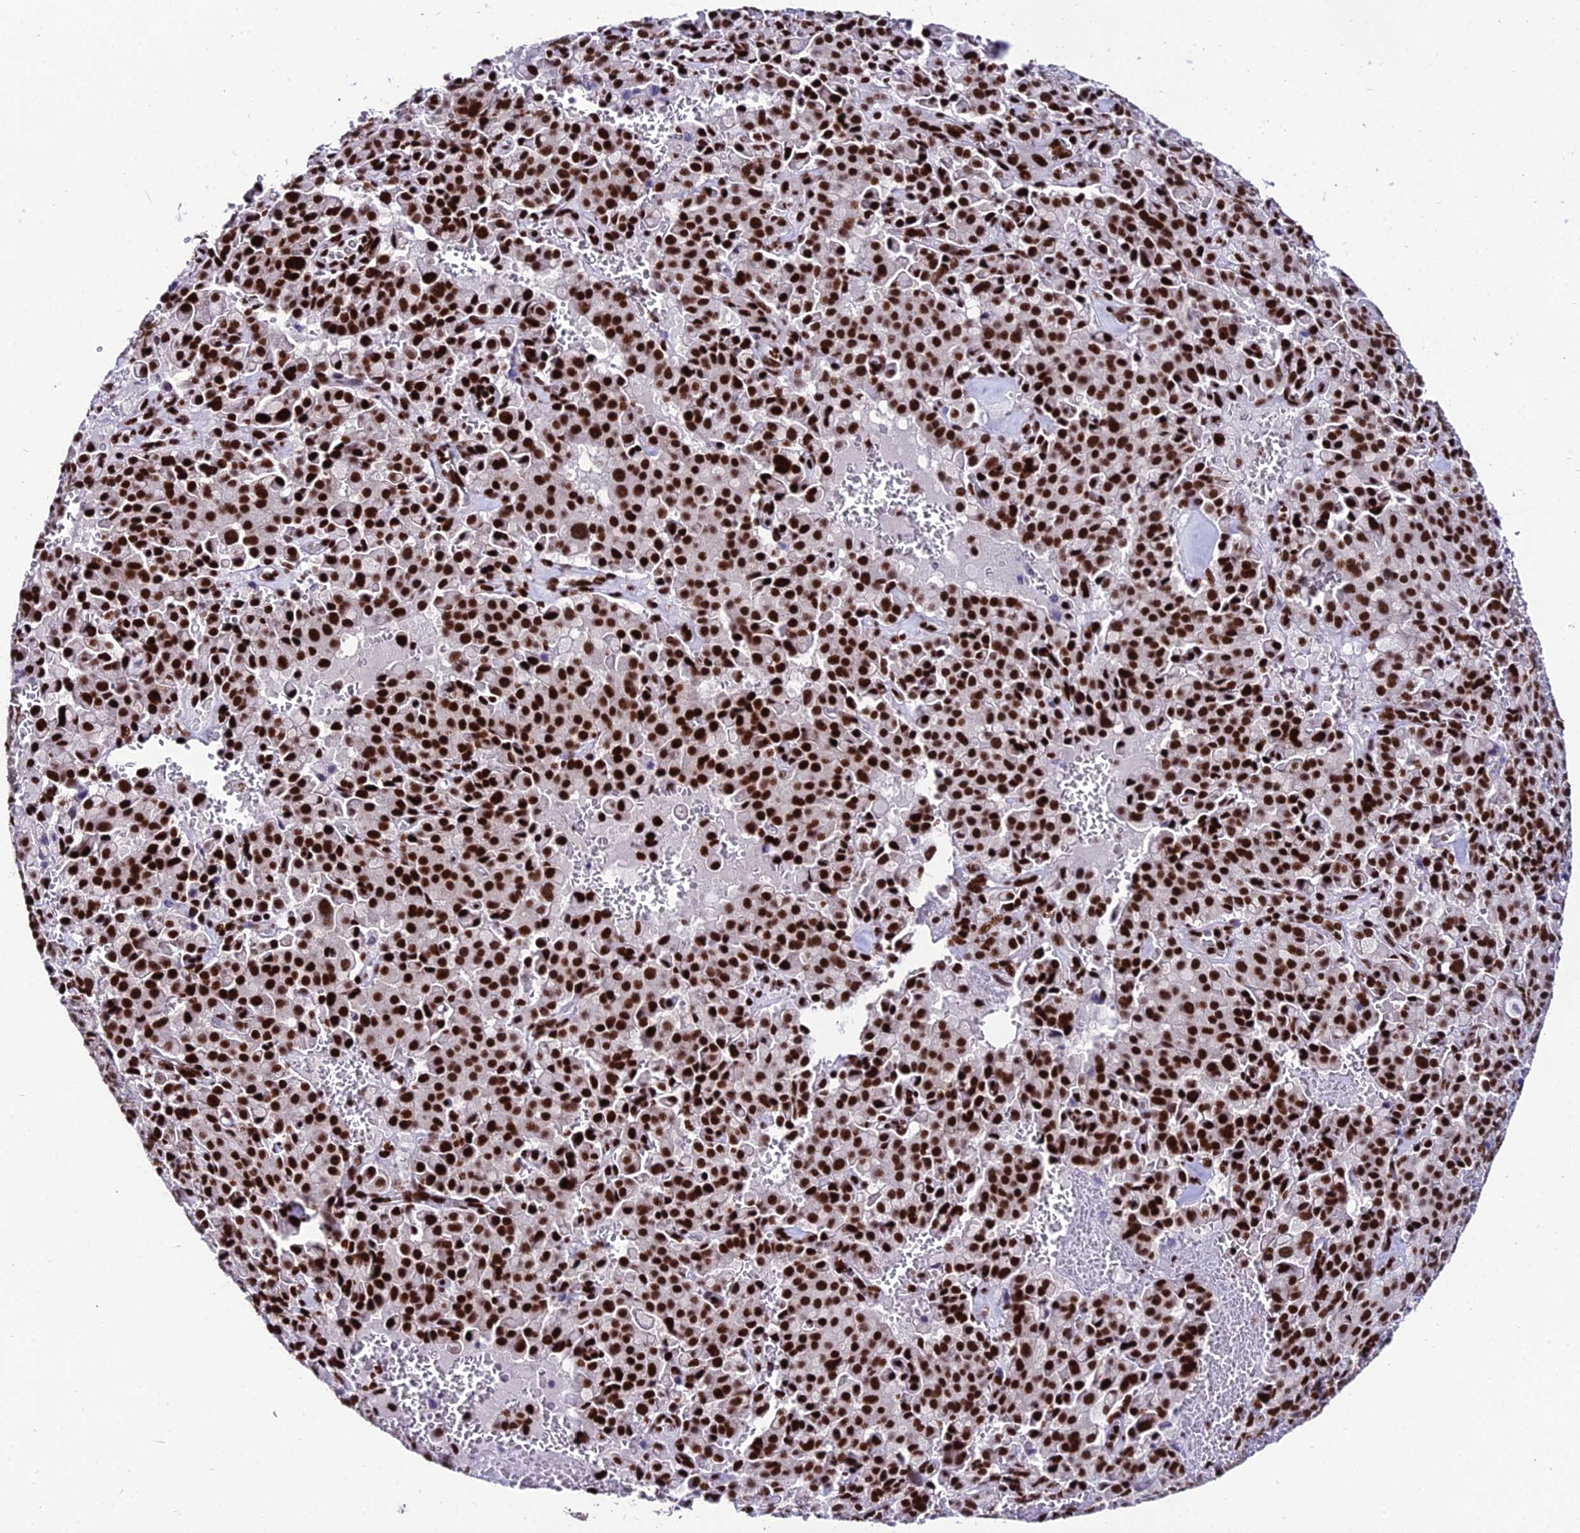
{"staining": {"intensity": "strong", "quantity": ">75%", "location": "nuclear"}, "tissue": "pancreatic cancer", "cell_type": "Tumor cells", "image_type": "cancer", "snomed": [{"axis": "morphology", "description": "Adenocarcinoma, NOS"}, {"axis": "topography", "description": "Pancreas"}], "caption": "A high-resolution histopathology image shows IHC staining of adenocarcinoma (pancreatic), which exhibits strong nuclear expression in approximately >75% of tumor cells.", "gene": "HNRNPH1", "patient": {"sex": "male", "age": 65}}